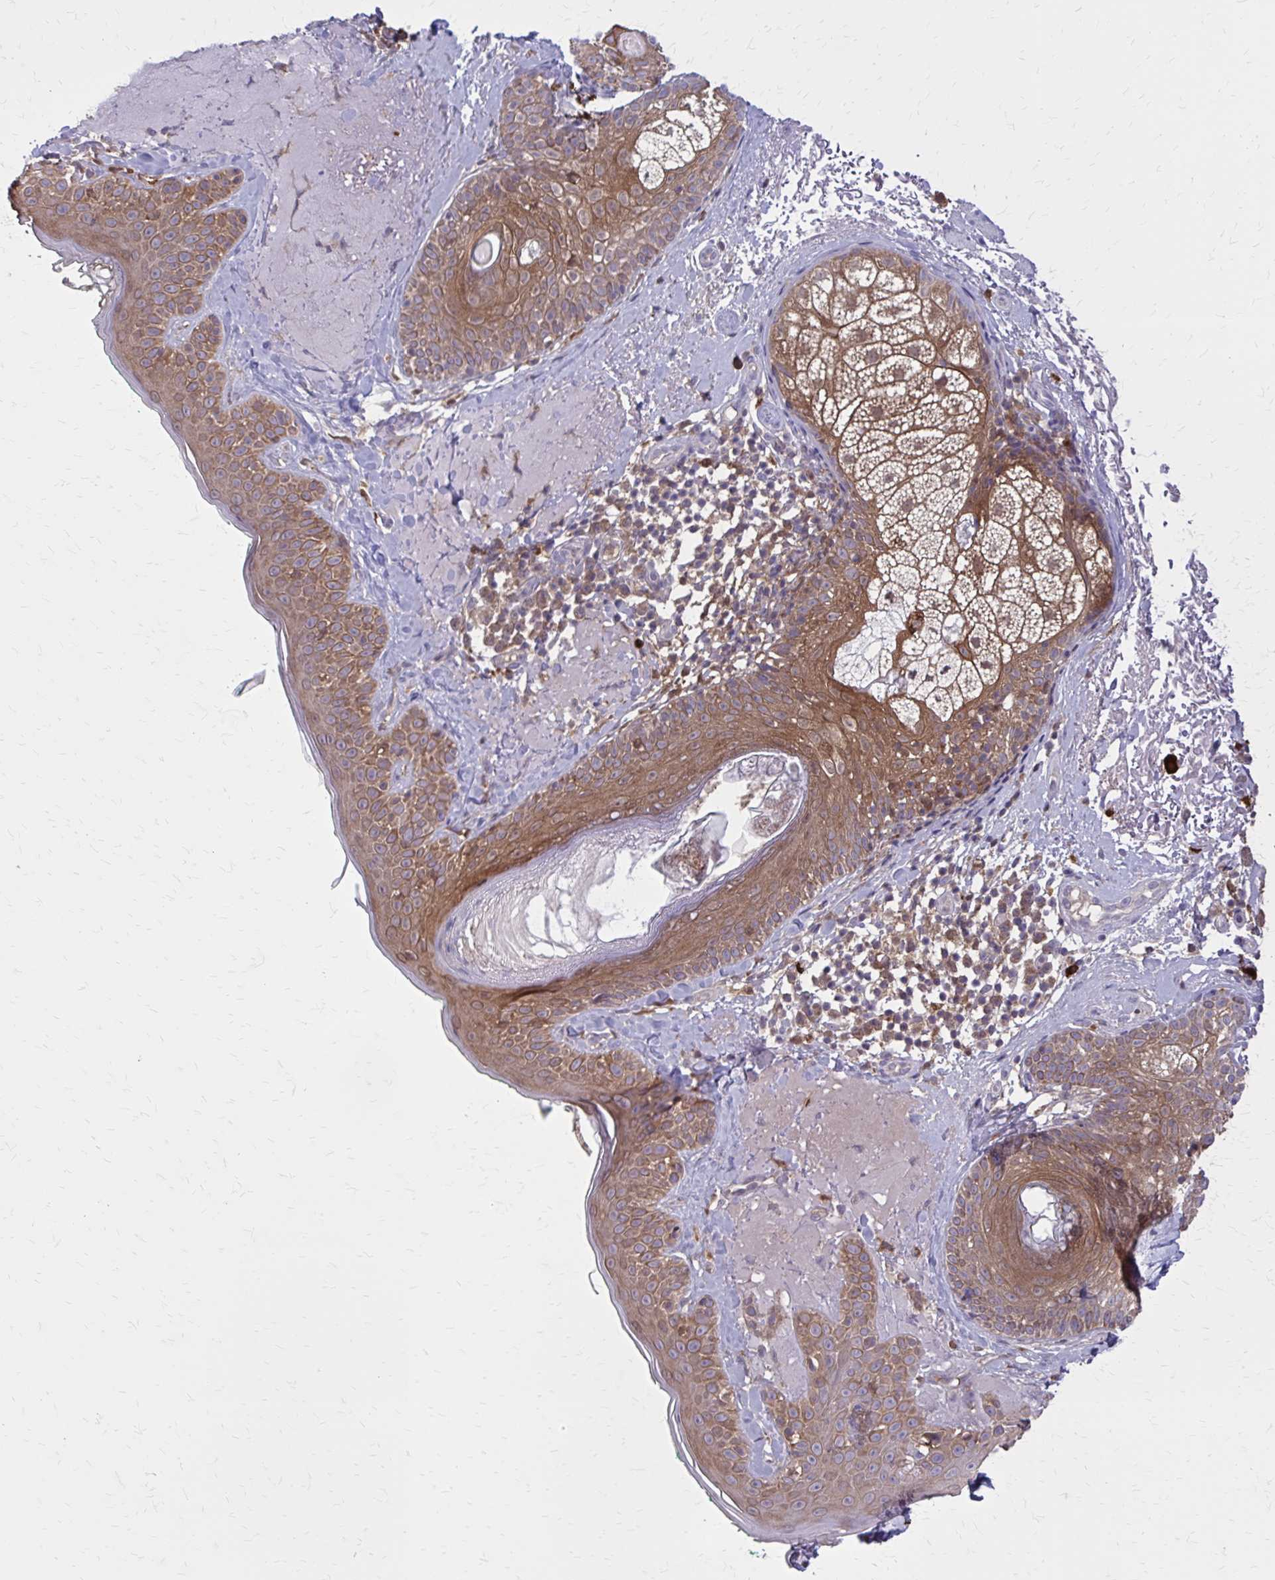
{"staining": {"intensity": "moderate", "quantity": "<25%", "location": "cytoplasmic/membranous"}, "tissue": "skin", "cell_type": "Fibroblasts", "image_type": "normal", "snomed": [{"axis": "morphology", "description": "Normal tissue, NOS"}, {"axis": "topography", "description": "Skin"}], "caption": "Fibroblasts display moderate cytoplasmic/membranous positivity in about <25% of cells in benign skin. (DAB IHC, brown staining for protein, blue staining for nuclei).", "gene": "NRBF2", "patient": {"sex": "male", "age": 73}}